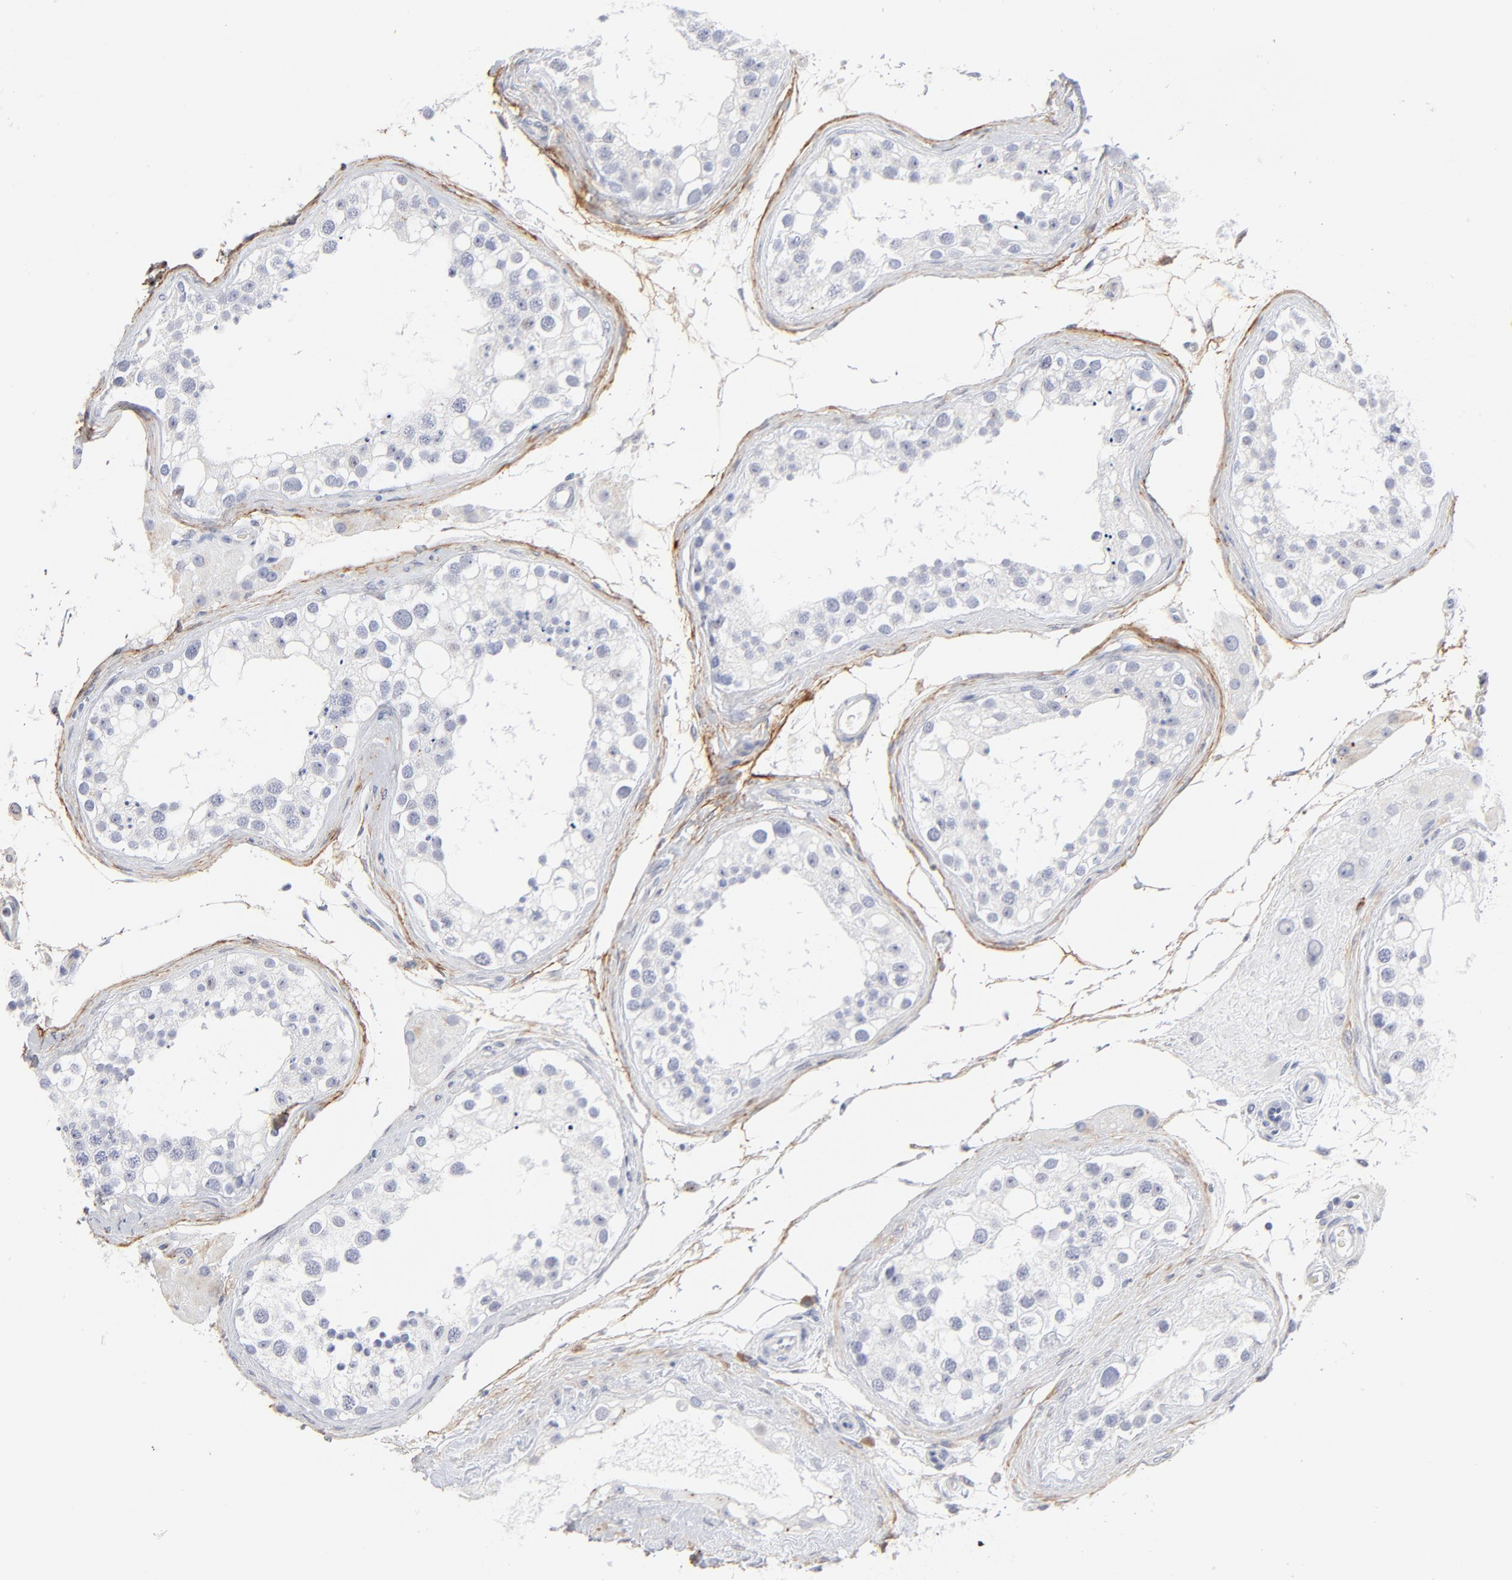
{"staining": {"intensity": "negative", "quantity": "none", "location": "none"}, "tissue": "testis", "cell_type": "Cells in seminiferous ducts", "image_type": "normal", "snomed": [{"axis": "morphology", "description": "Normal tissue, NOS"}, {"axis": "topography", "description": "Testis"}], "caption": "An immunohistochemistry histopathology image of unremarkable testis is shown. There is no staining in cells in seminiferous ducts of testis. (Immunohistochemistry, brightfield microscopy, high magnification).", "gene": "LTBP2", "patient": {"sex": "male", "age": 68}}